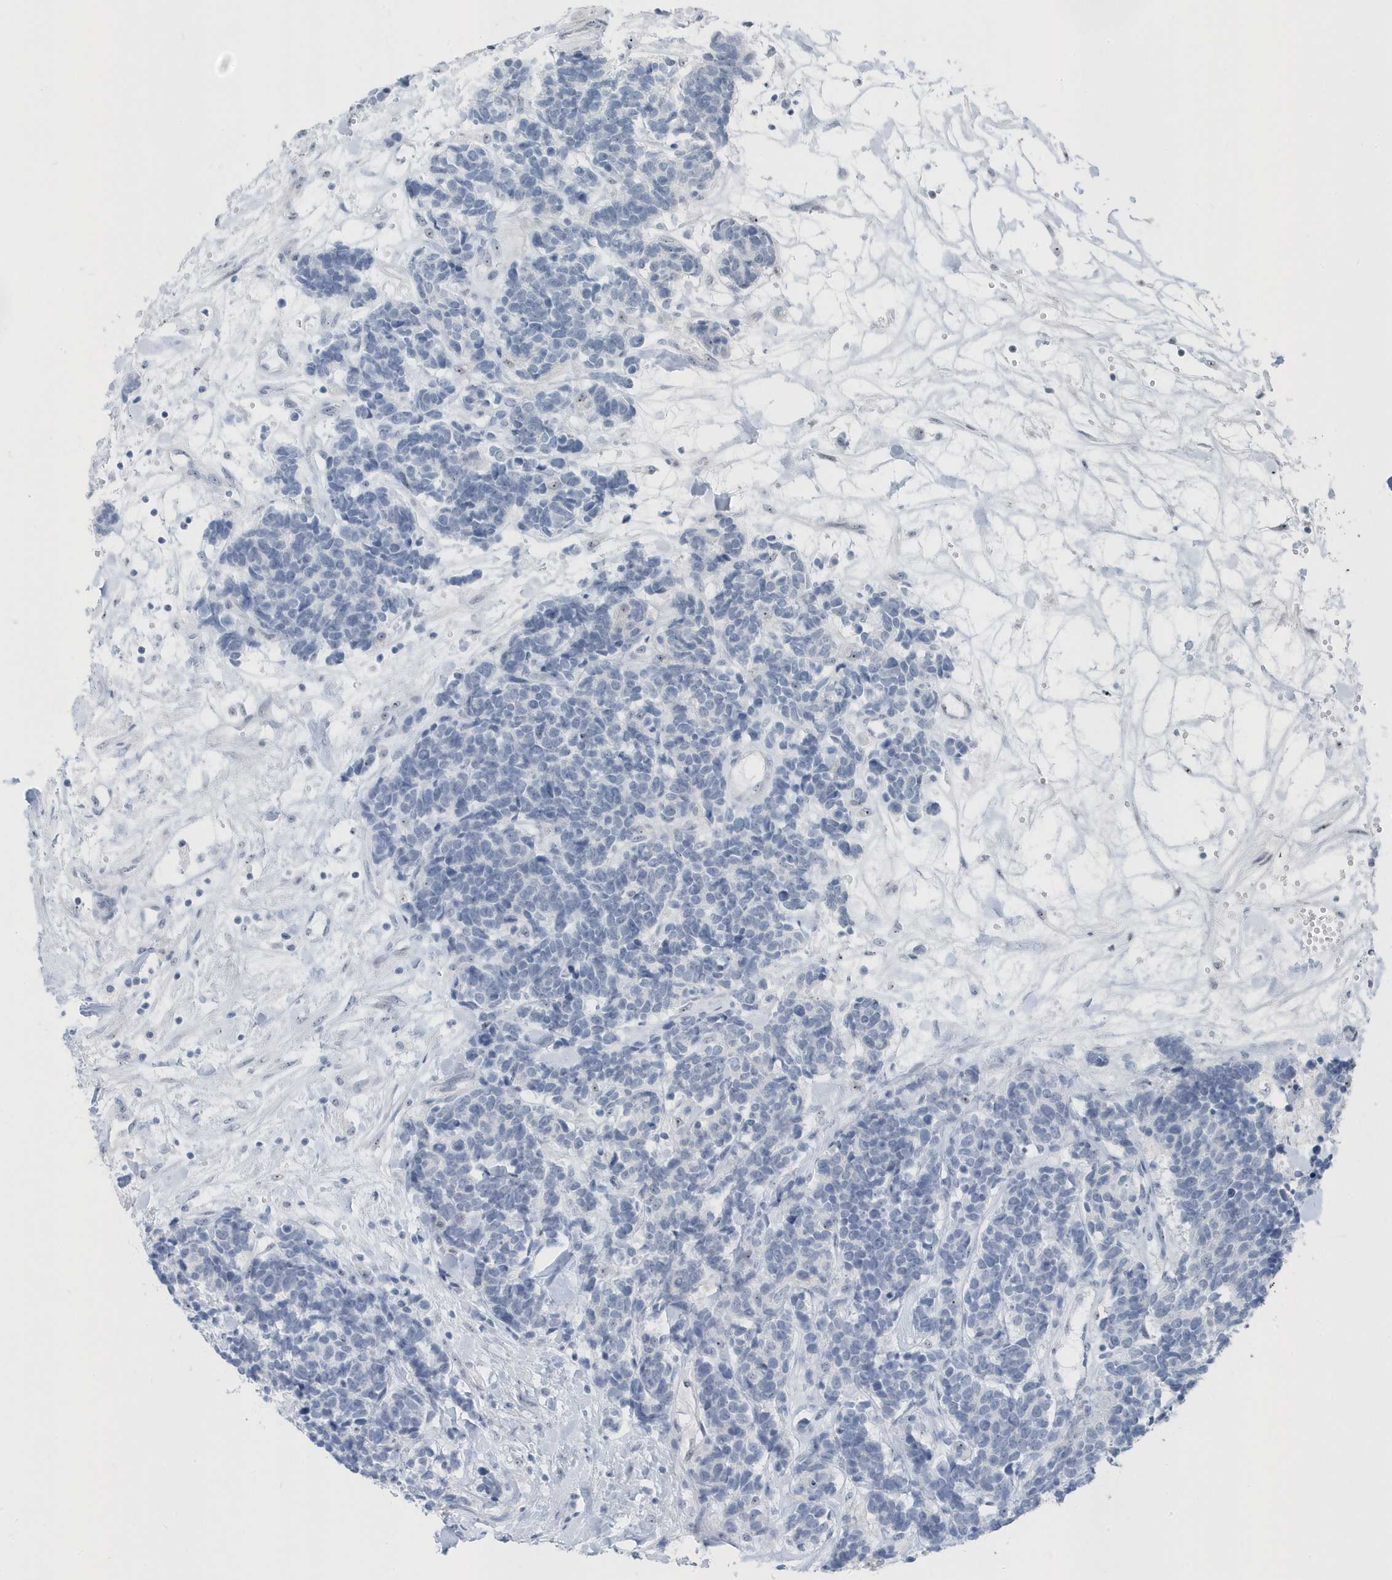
{"staining": {"intensity": "negative", "quantity": "none", "location": "none"}, "tissue": "carcinoid", "cell_type": "Tumor cells", "image_type": "cancer", "snomed": [{"axis": "morphology", "description": "Carcinoma, NOS"}, {"axis": "morphology", "description": "Carcinoid, malignant, NOS"}, {"axis": "topography", "description": "Urinary bladder"}], "caption": "A high-resolution micrograph shows immunohistochemistry staining of malignant carcinoid, which exhibits no significant expression in tumor cells.", "gene": "RPF2", "patient": {"sex": "male", "age": 57}}